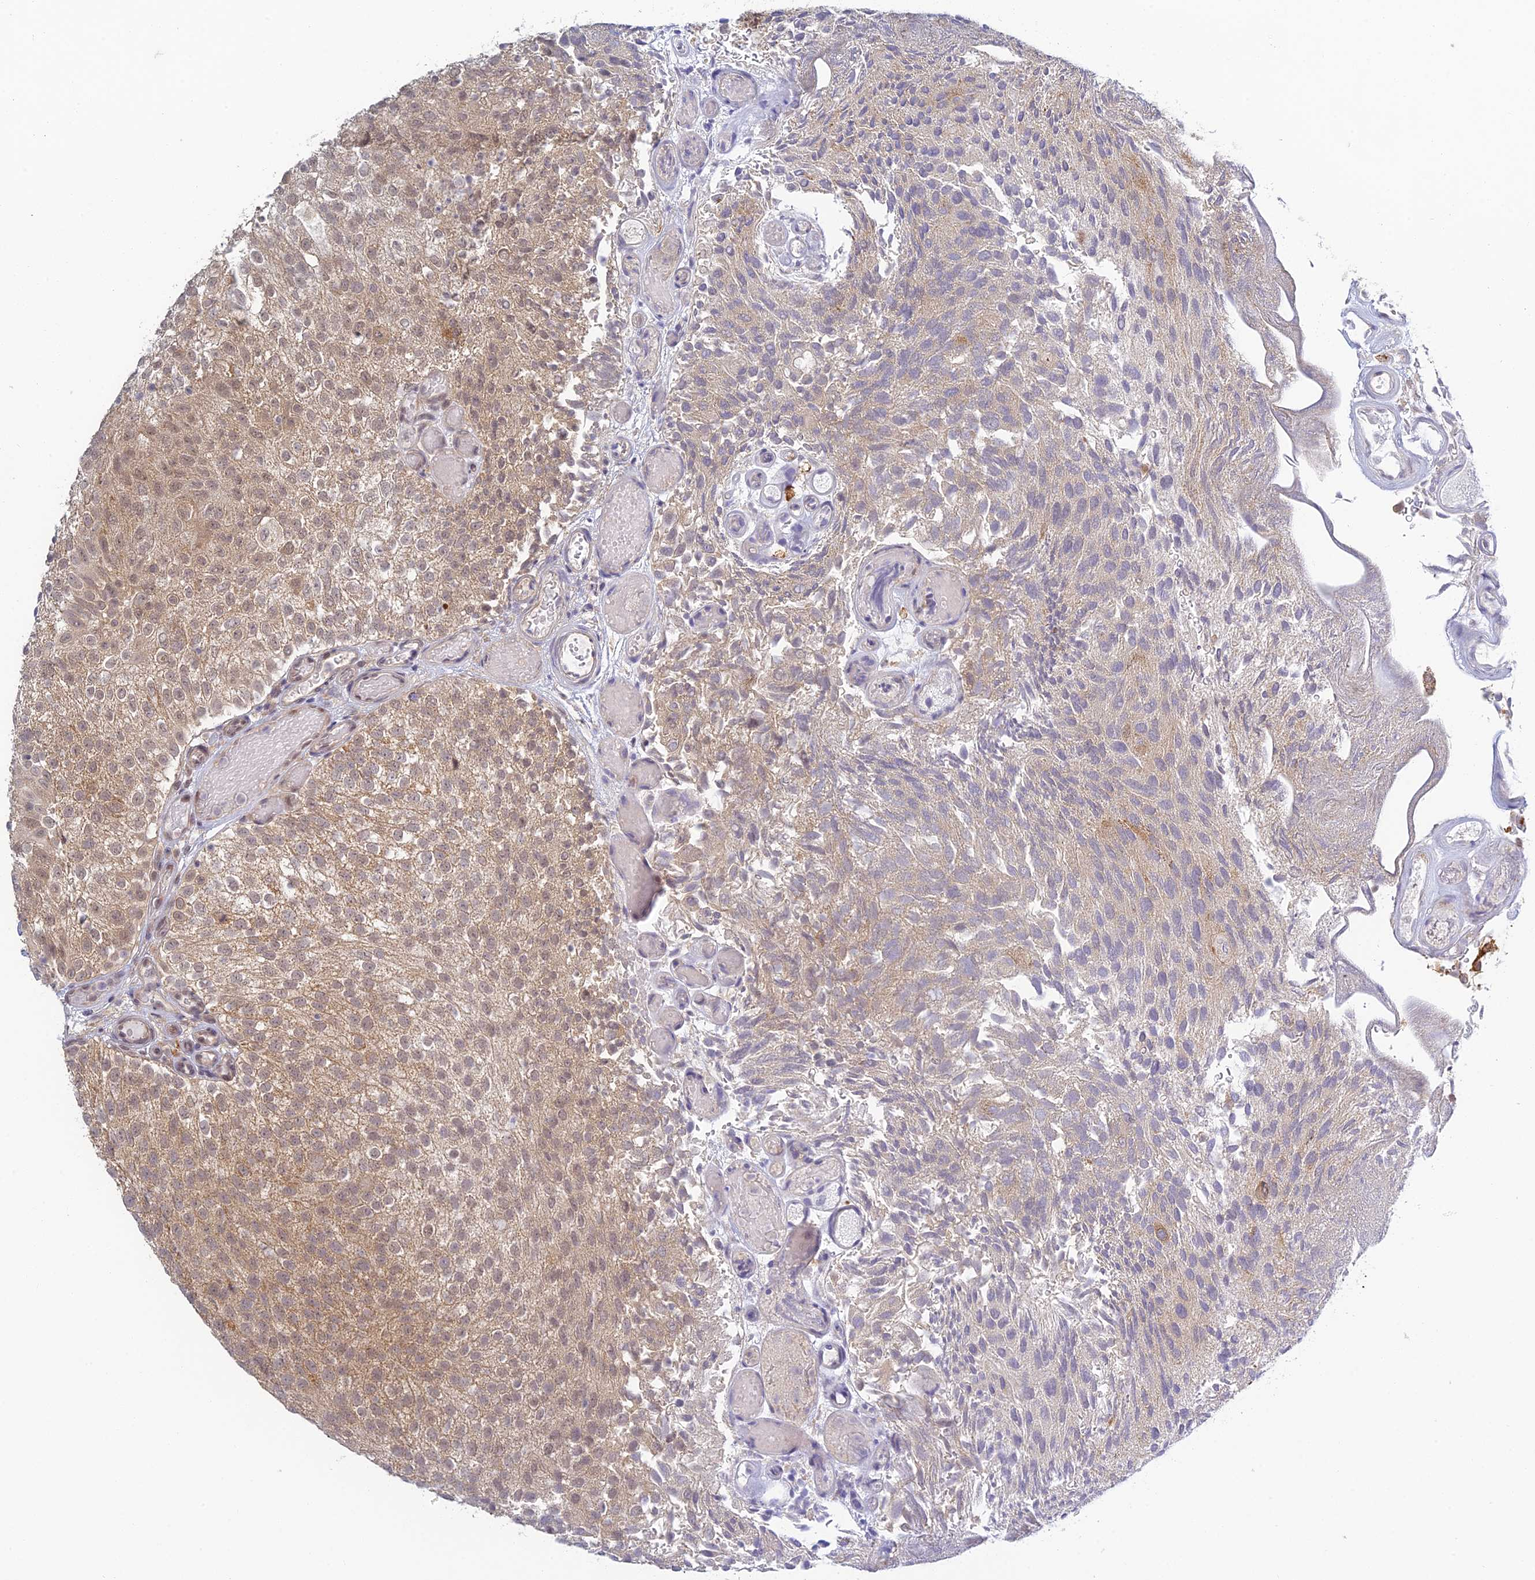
{"staining": {"intensity": "moderate", "quantity": "25%-75%", "location": "cytoplasmic/membranous,nuclear"}, "tissue": "urothelial cancer", "cell_type": "Tumor cells", "image_type": "cancer", "snomed": [{"axis": "morphology", "description": "Urothelial carcinoma, Low grade"}, {"axis": "topography", "description": "Urinary bladder"}], "caption": "Immunohistochemical staining of urothelial cancer displays medium levels of moderate cytoplasmic/membranous and nuclear positivity in approximately 25%-75% of tumor cells.", "gene": "SKIC8", "patient": {"sex": "male", "age": 78}}